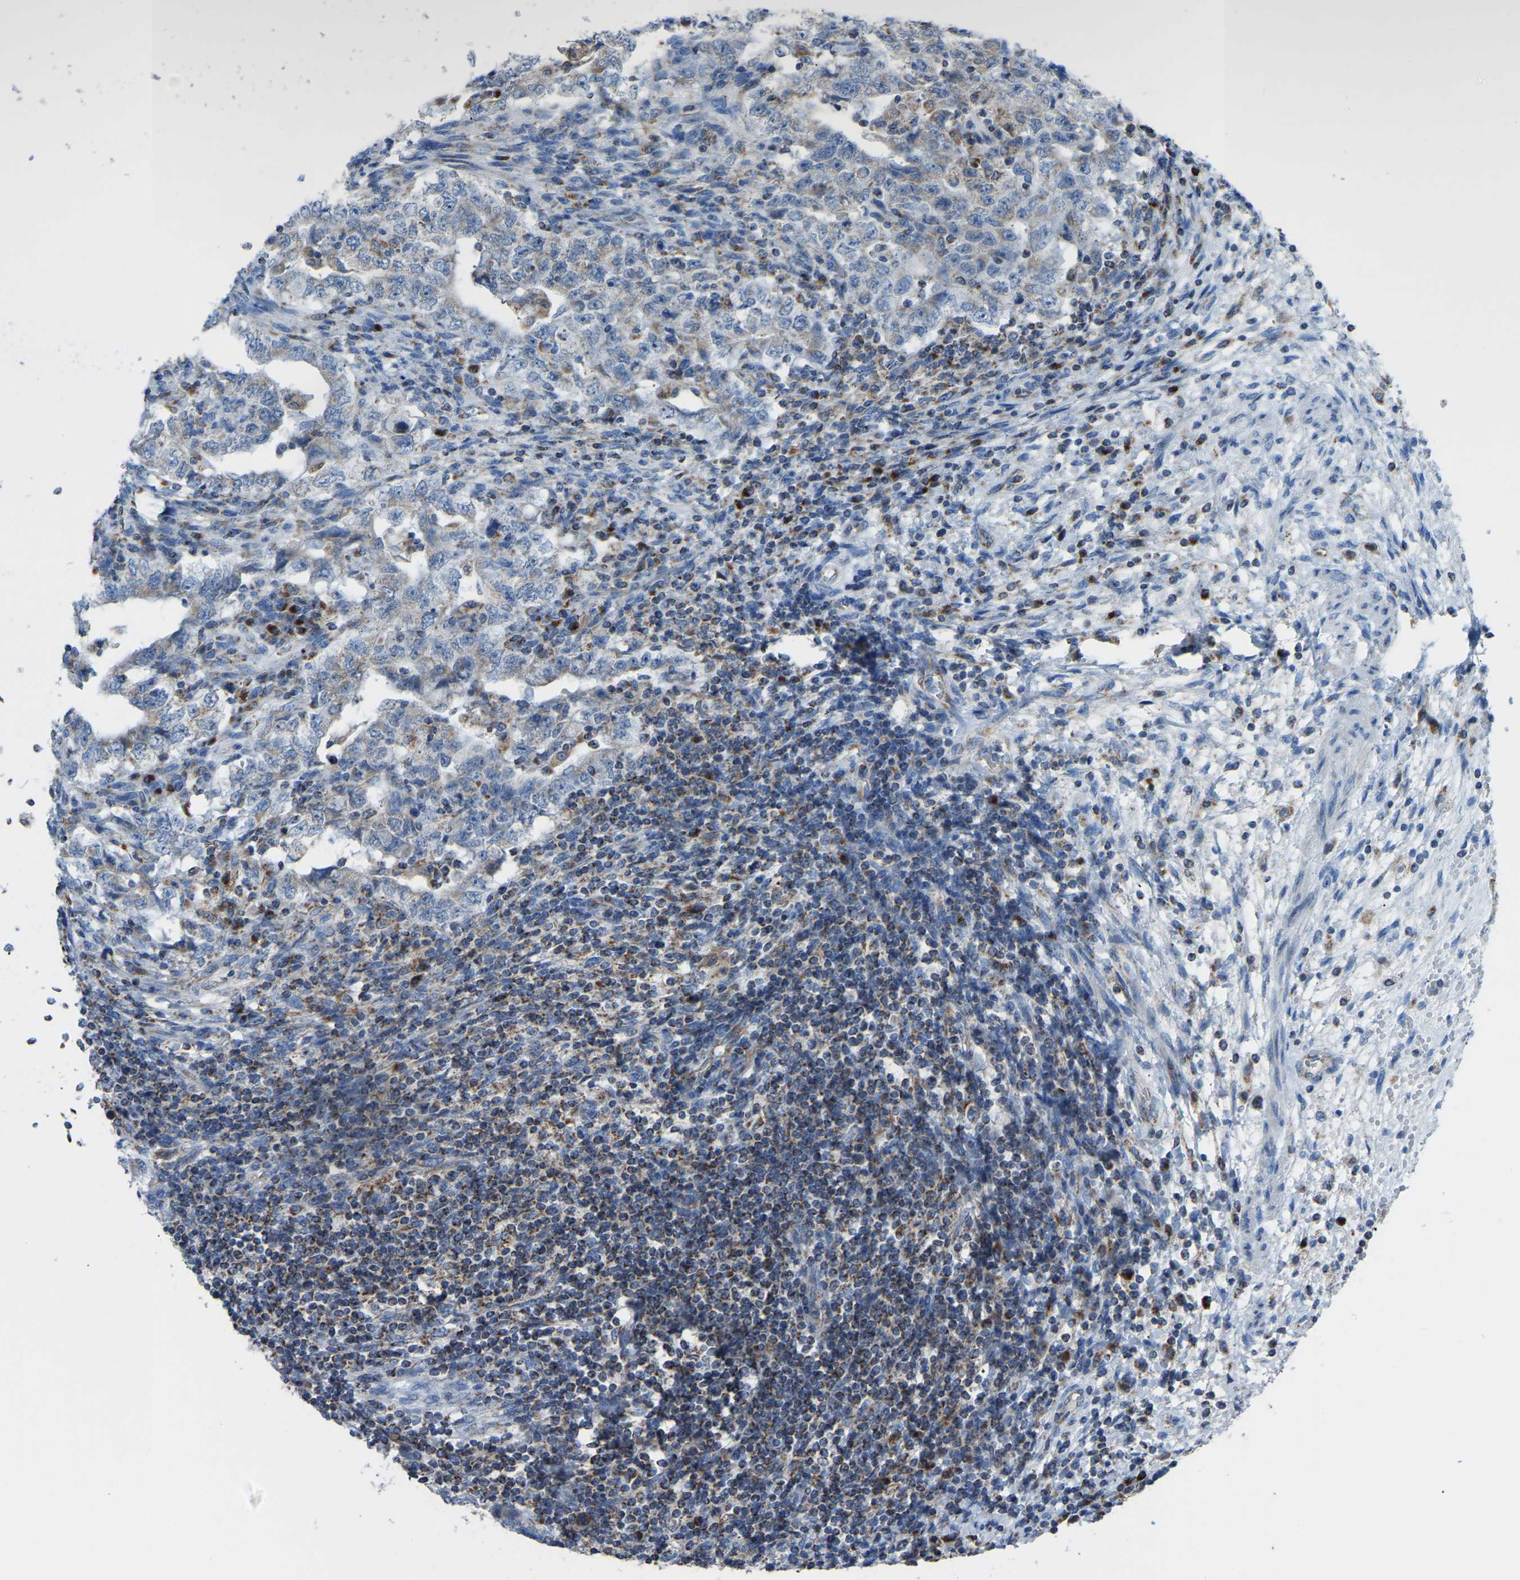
{"staining": {"intensity": "weak", "quantity": "<25%", "location": "cytoplasmic/membranous"}, "tissue": "testis cancer", "cell_type": "Tumor cells", "image_type": "cancer", "snomed": [{"axis": "morphology", "description": "Carcinoma, Embryonal, NOS"}, {"axis": "topography", "description": "Testis"}], "caption": "This histopathology image is of testis cancer stained with immunohistochemistry (IHC) to label a protein in brown with the nuclei are counter-stained blue. There is no positivity in tumor cells.", "gene": "ETFB", "patient": {"sex": "male", "age": 26}}